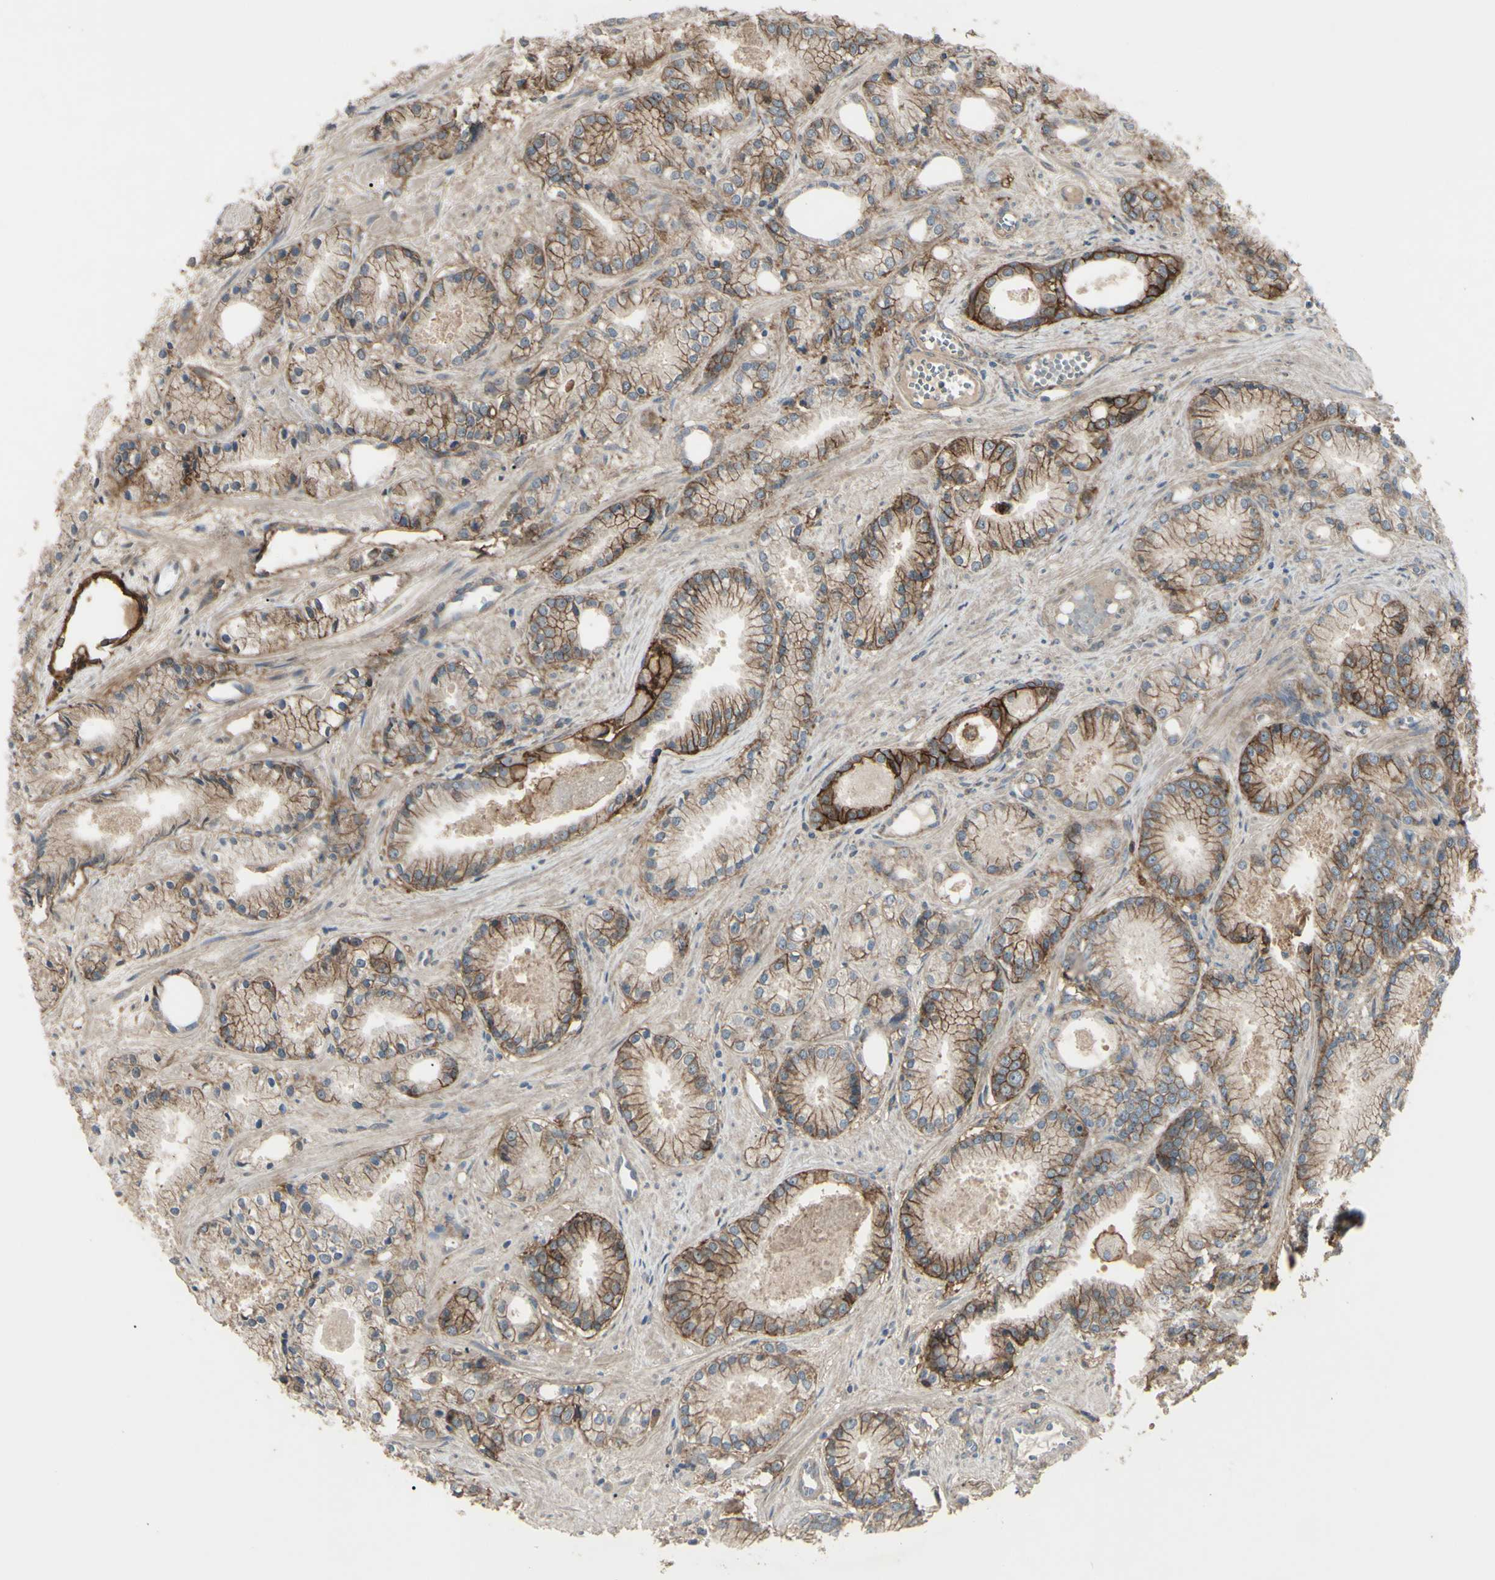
{"staining": {"intensity": "moderate", "quantity": "25%-75%", "location": "cytoplasmic/membranous"}, "tissue": "prostate cancer", "cell_type": "Tumor cells", "image_type": "cancer", "snomed": [{"axis": "morphology", "description": "Adenocarcinoma, Low grade"}, {"axis": "topography", "description": "Prostate"}], "caption": "Immunohistochemistry (IHC) histopathology image of human low-grade adenocarcinoma (prostate) stained for a protein (brown), which displays medium levels of moderate cytoplasmic/membranous staining in about 25%-75% of tumor cells.", "gene": "CD276", "patient": {"sex": "male", "age": 72}}